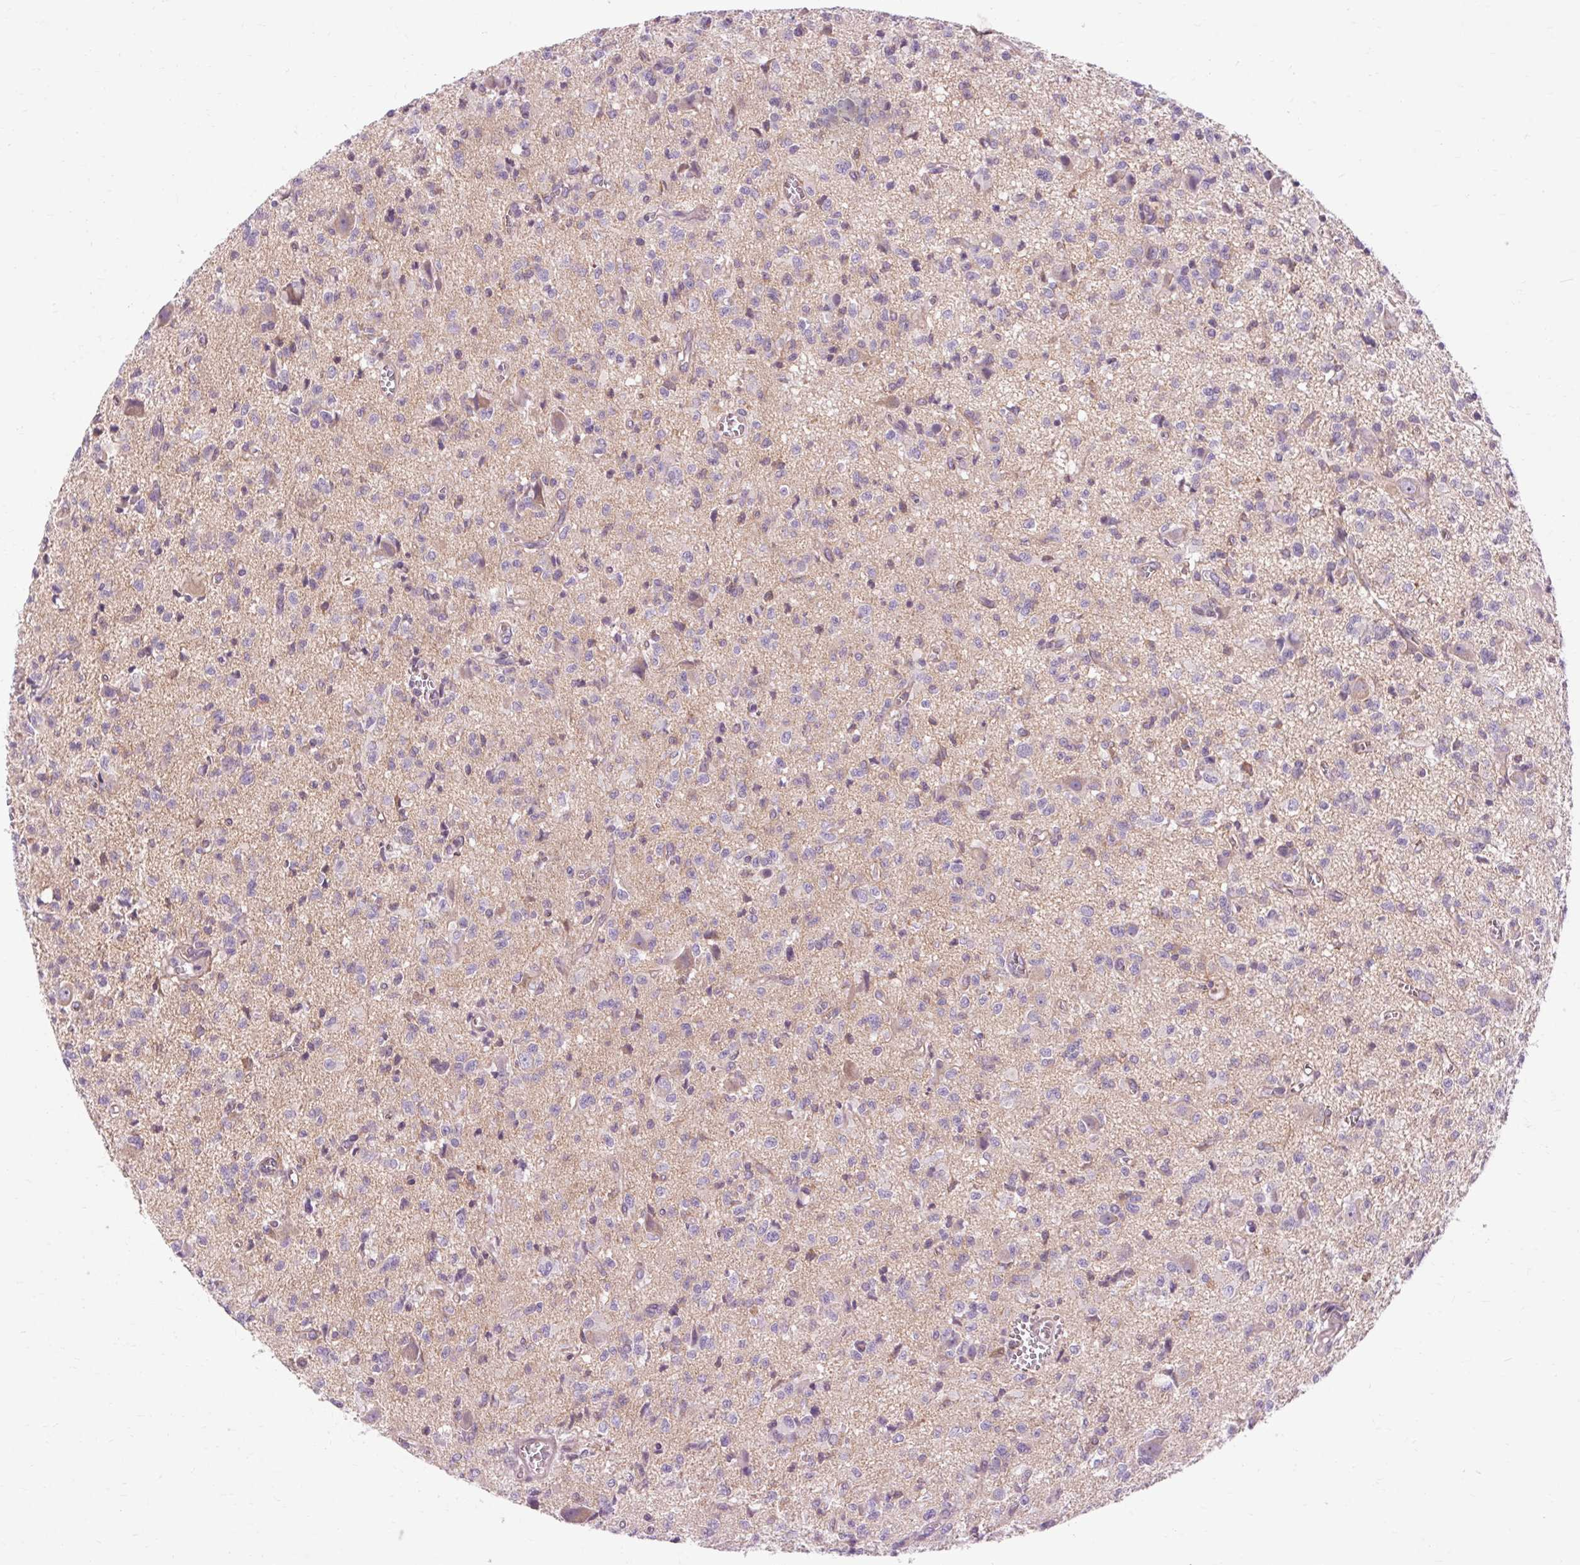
{"staining": {"intensity": "negative", "quantity": "none", "location": "none"}, "tissue": "glioma", "cell_type": "Tumor cells", "image_type": "cancer", "snomed": [{"axis": "morphology", "description": "Glioma, malignant, Low grade"}, {"axis": "topography", "description": "Brain"}], "caption": "Immunohistochemistry (IHC) of human malignant glioma (low-grade) shows no positivity in tumor cells.", "gene": "TM6SF1", "patient": {"sex": "male", "age": 64}}